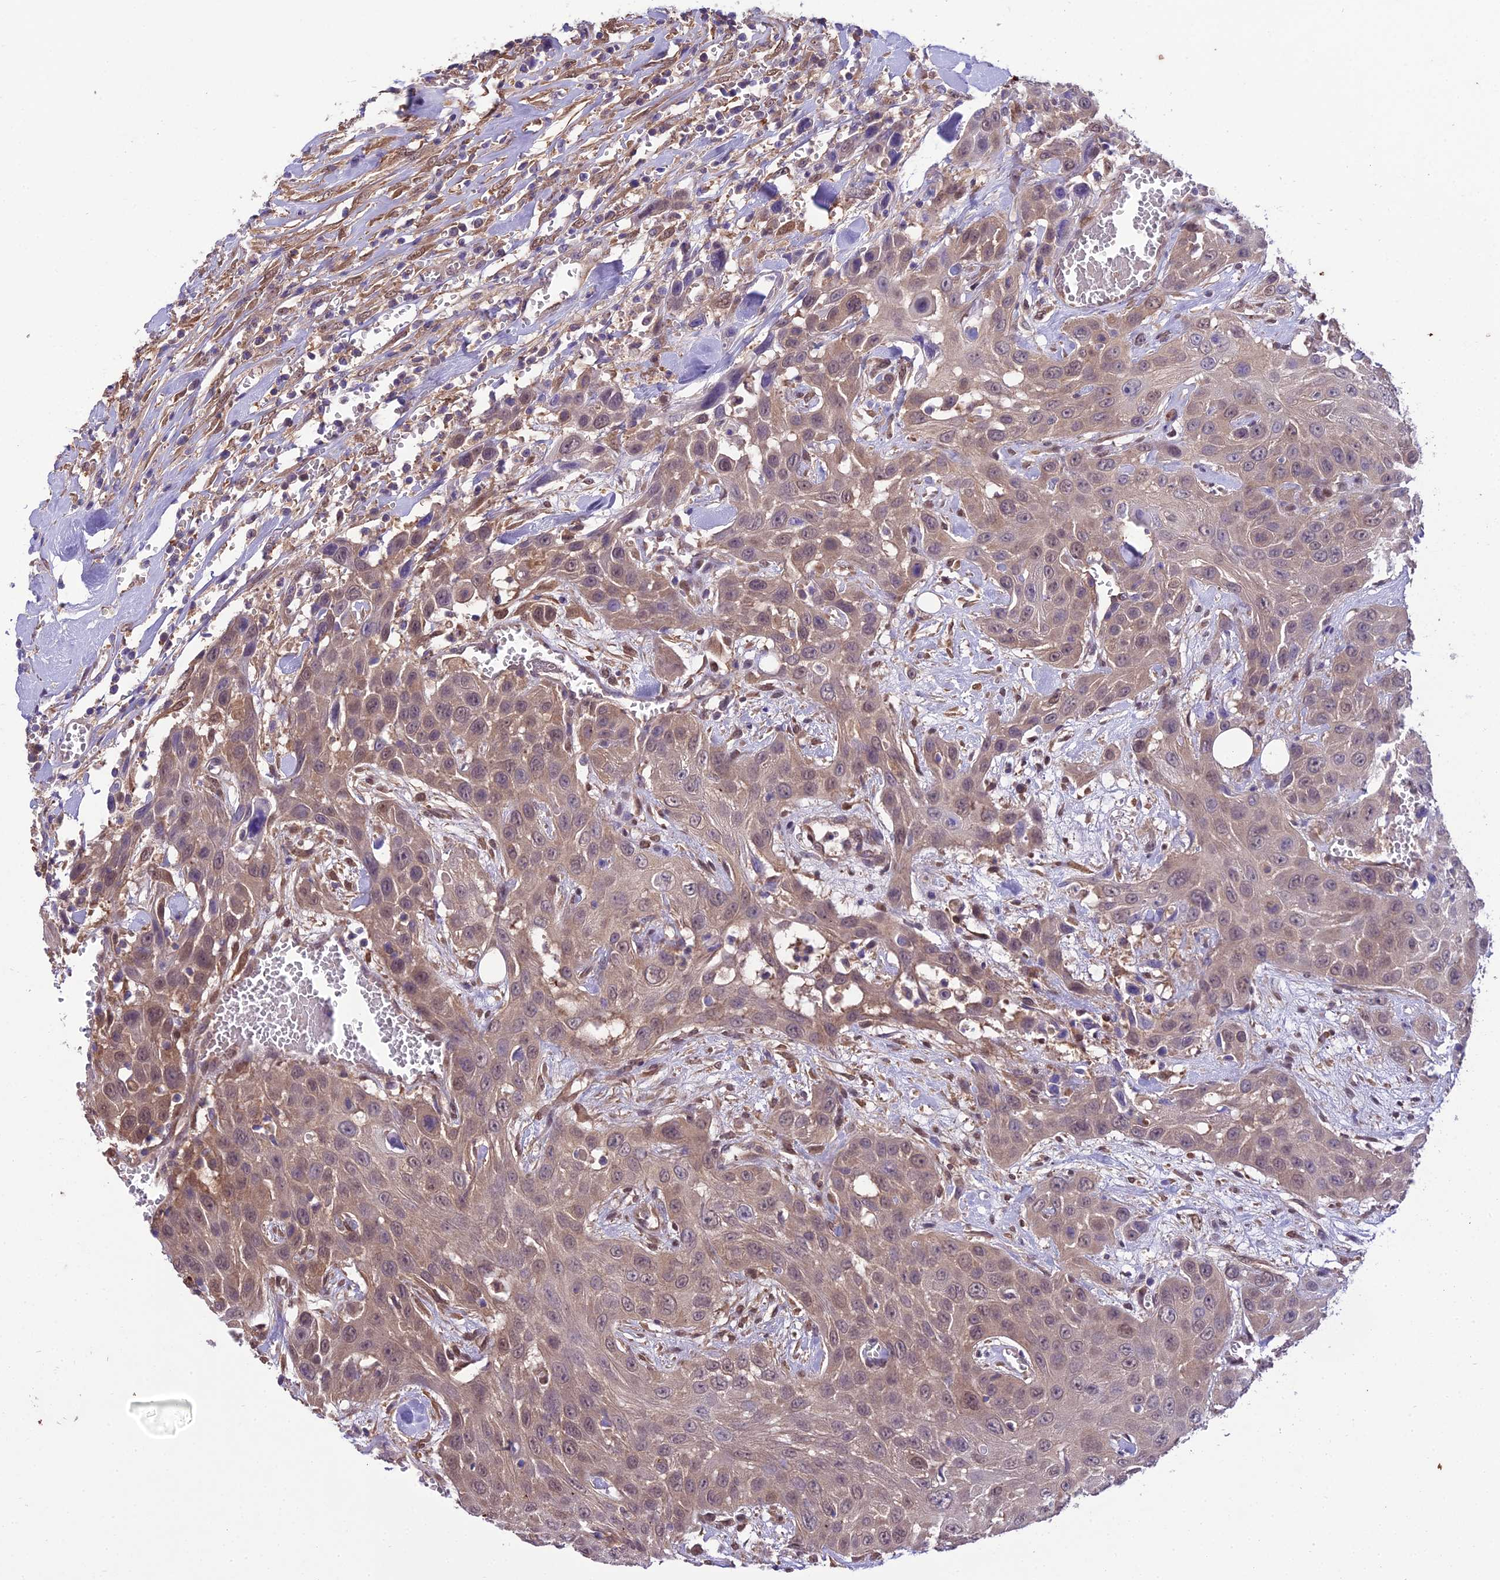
{"staining": {"intensity": "moderate", "quantity": ">75%", "location": "cytoplasmic/membranous"}, "tissue": "head and neck cancer", "cell_type": "Tumor cells", "image_type": "cancer", "snomed": [{"axis": "morphology", "description": "Squamous cell carcinoma, NOS"}, {"axis": "topography", "description": "Head-Neck"}], "caption": "Immunohistochemistry (IHC) image of human head and neck cancer stained for a protein (brown), which reveals medium levels of moderate cytoplasmic/membranous positivity in about >75% of tumor cells.", "gene": "BORCS6", "patient": {"sex": "male", "age": 81}}